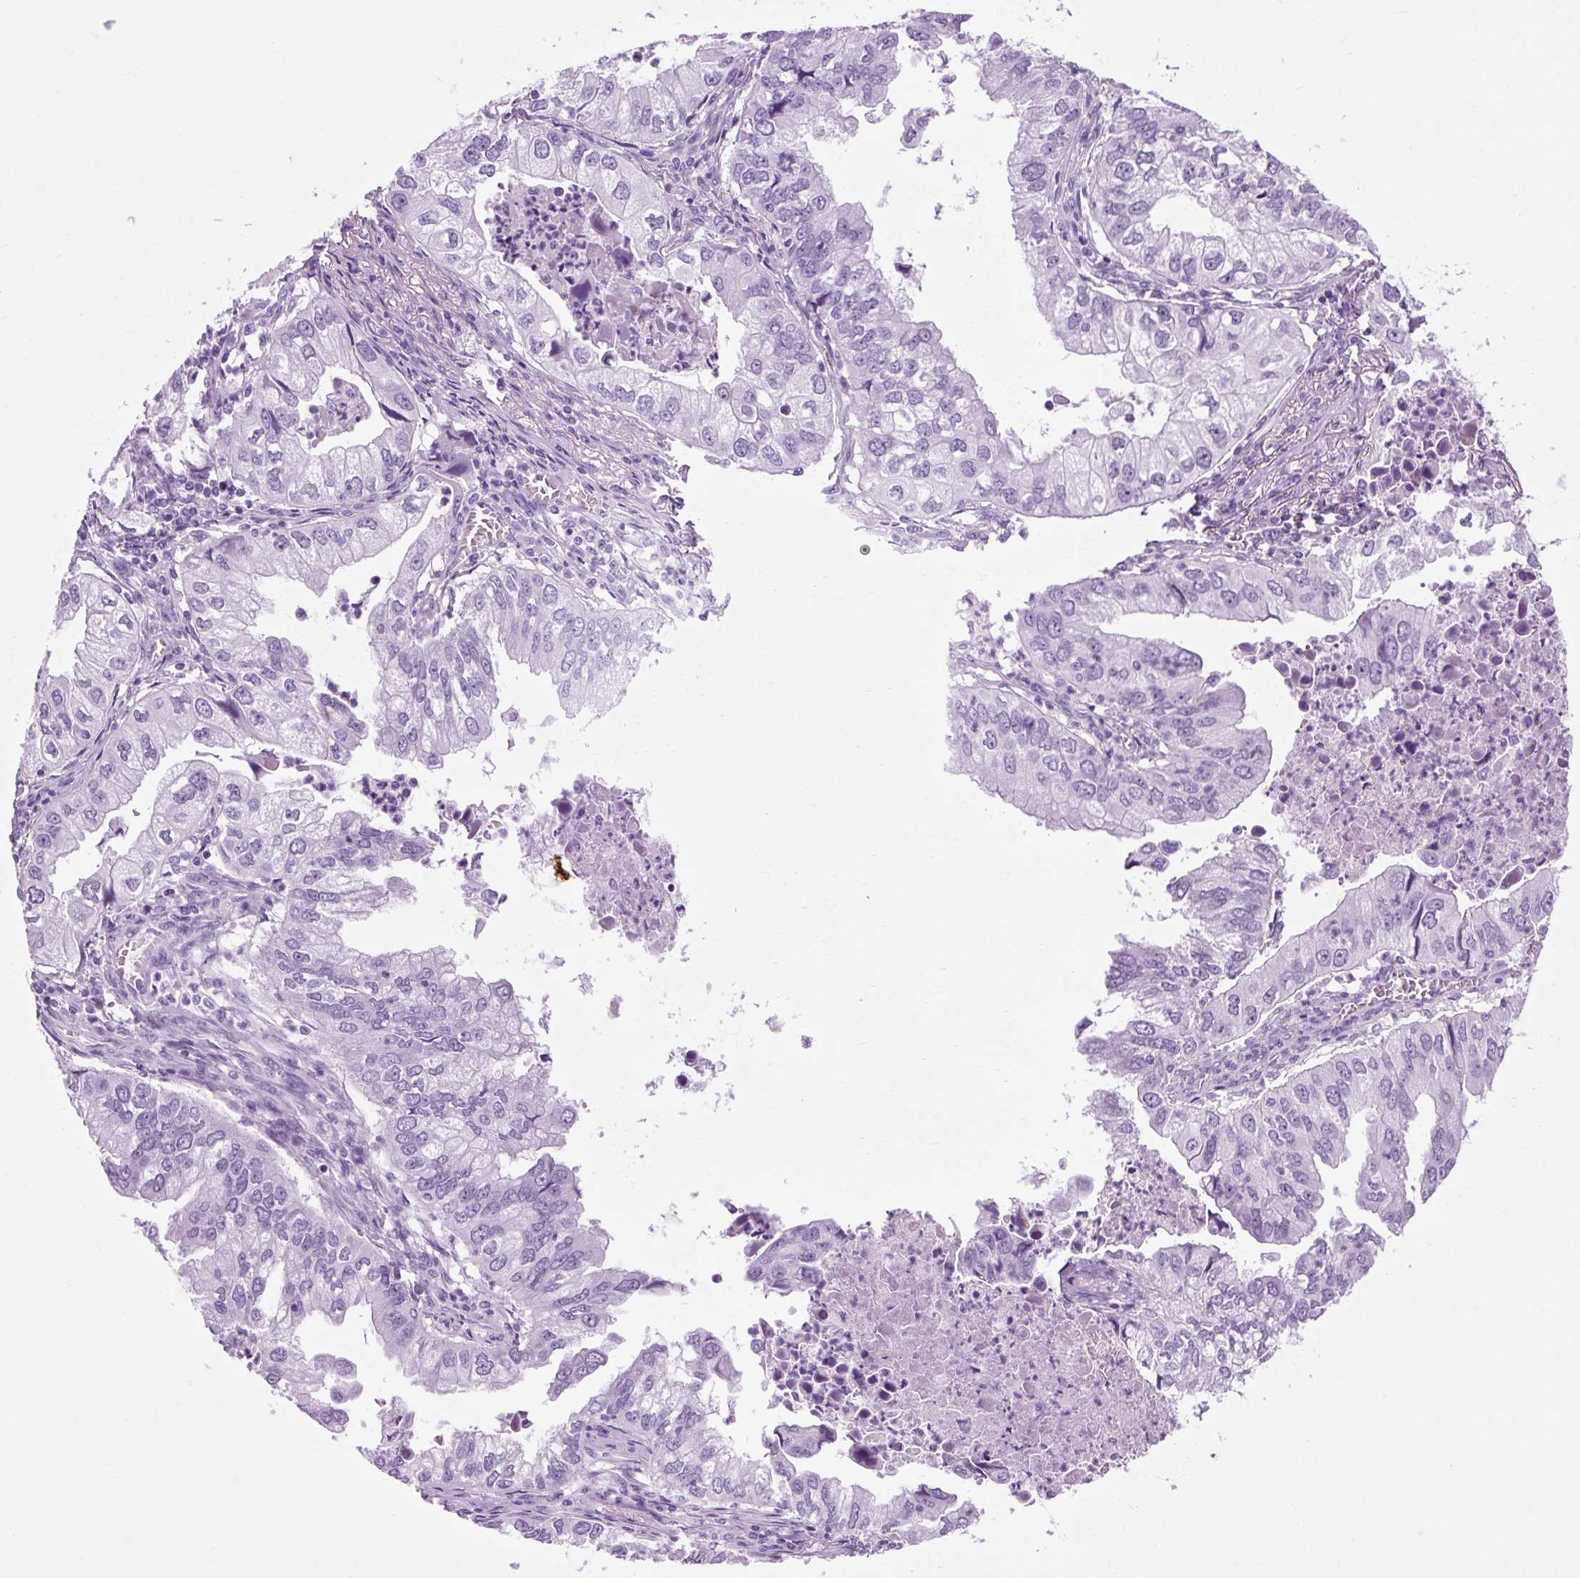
{"staining": {"intensity": "negative", "quantity": "none", "location": "none"}, "tissue": "lung cancer", "cell_type": "Tumor cells", "image_type": "cancer", "snomed": [{"axis": "morphology", "description": "Adenocarcinoma, NOS"}, {"axis": "topography", "description": "Lung"}], "caption": "Micrograph shows no significant protein positivity in tumor cells of lung cancer (adenocarcinoma).", "gene": "OOEP", "patient": {"sex": "male", "age": 48}}